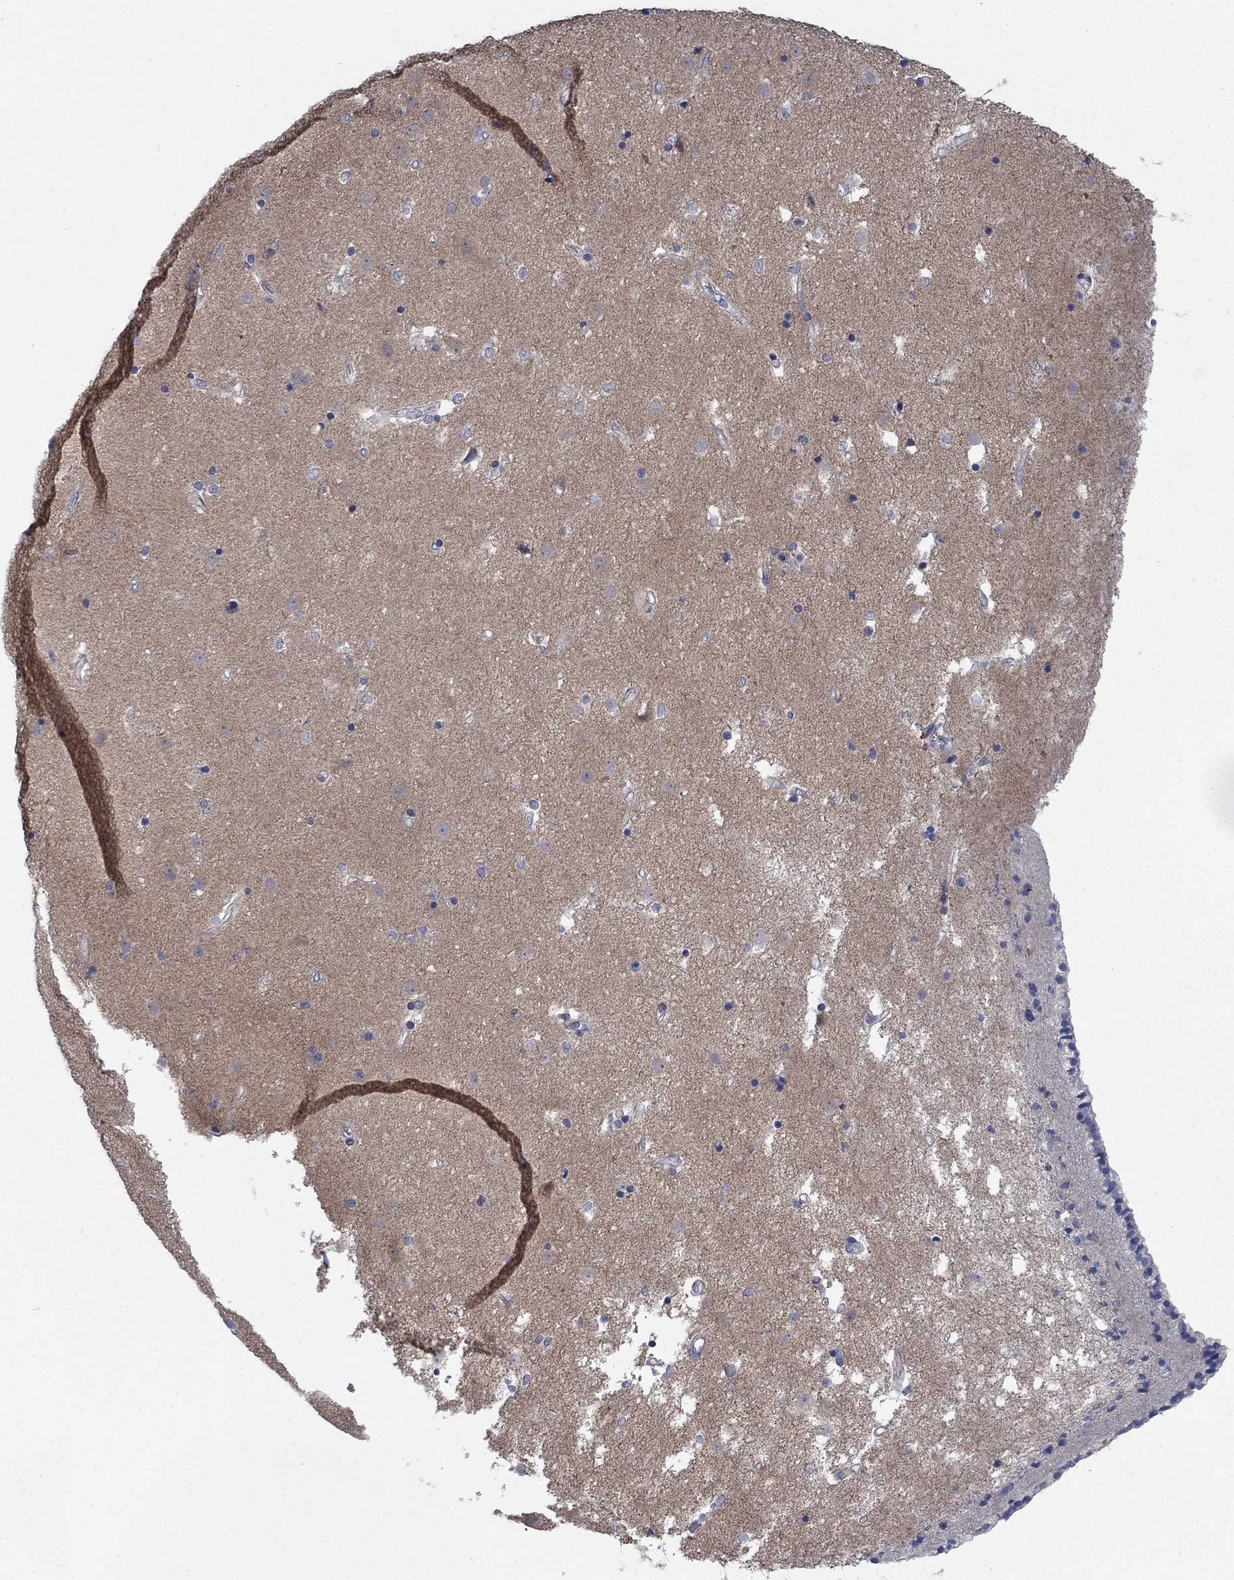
{"staining": {"intensity": "negative", "quantity": "none", "location": "none"}, "tissue": "caudate", "cell_type": "Glial cells", "image_type": "normal", "snomed": [{"axis": "morphology", "description": "Normal tissue, NOS"}, {"axis": "topography", "description": "Lateral ventricle wall"}], "caption": "IHC of normal caudate displays no staining in glial cells.", "gene": "KIF15", "patient": {"sex": "female", "age": 71}}